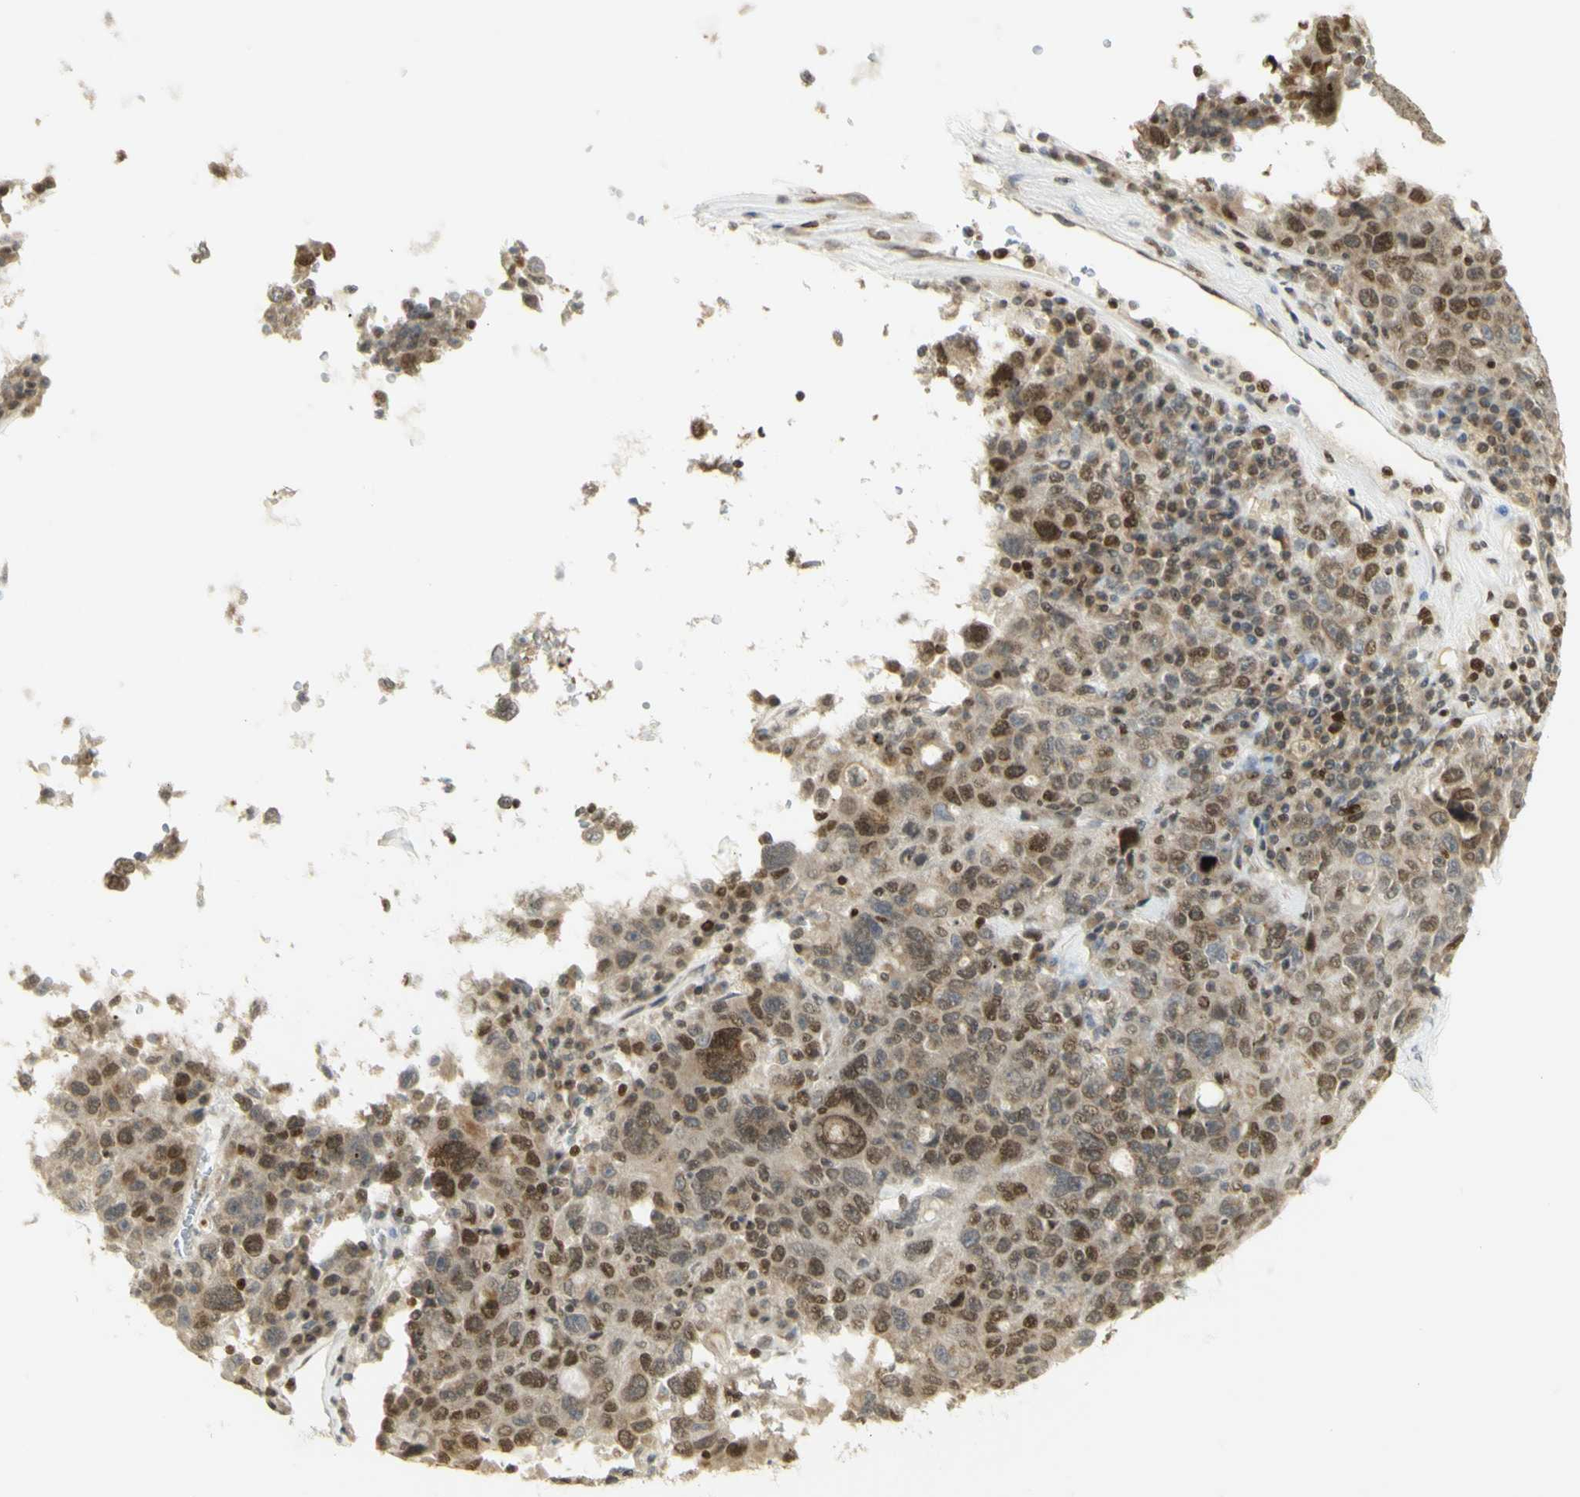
{"staining": {"intensity": "strong", "quantity": "<25%", "location": "cytoplasmic/membranous,nuclear"}, "tissue": "ovarian cancer", "cell_type": "Tumor cells", "image_type": "cancer", "snomed": [{"axis": "morphology", "description": "Carcinoma, endometroid"}, {"axis": "topography", "description": "Ovary"}], "caption": "Ovarian cancer stained with a brown dye reveals strong cytoplasmic/membranous and nuclear positive positivity in approximately <25% of tumor cells.", "gene": "KIF11", "patient": {"sex": "female", "age": 62}}